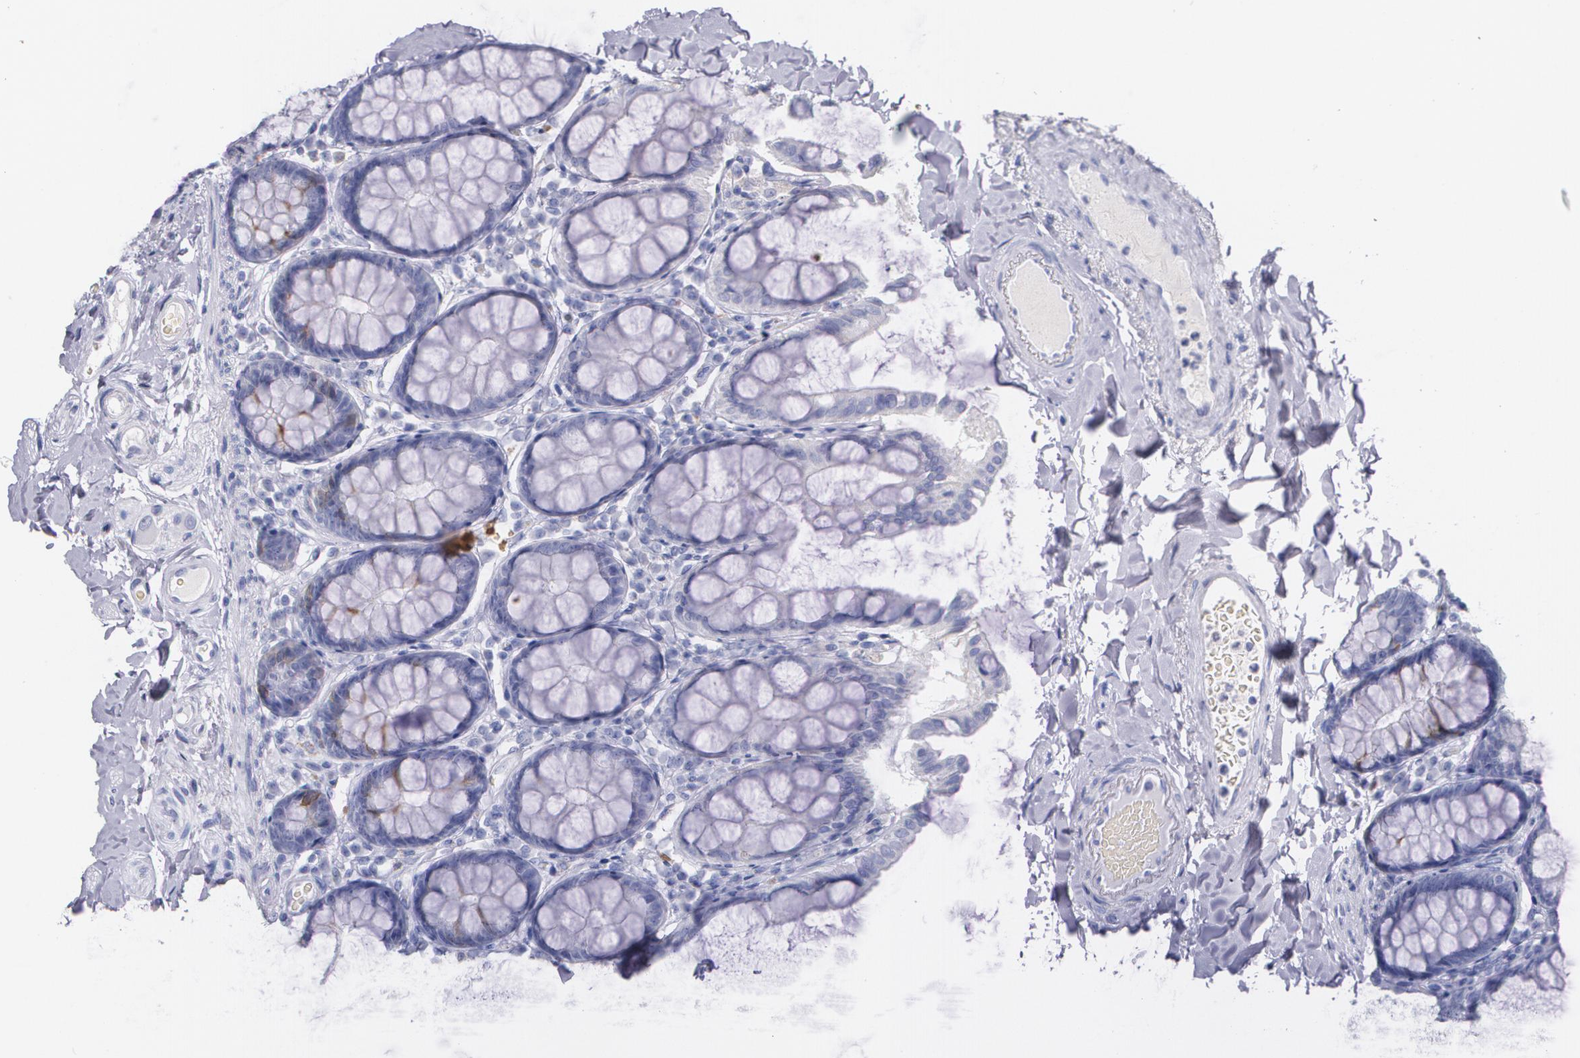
{"staining": {"intensity": "negative", "quantity": "none", "location": "none"}, "tissue": "colon", "cell_type": "Endothelial cells", "image_type": "normal", "snomed": [{"axis": "morphology", "description": "Normal tissue, NOS"}, {"axis": "topography", "description": "Colon"}], "caption": "Immunohistochemistry (IHC) histopathology image of normal colon: human colon stained with DAB (3,3'-diaminobenzidine) displays no significant protein staining in endothelial cells.", "gene": "HMMR", "patient": {"sex": "female", "age": 61}}